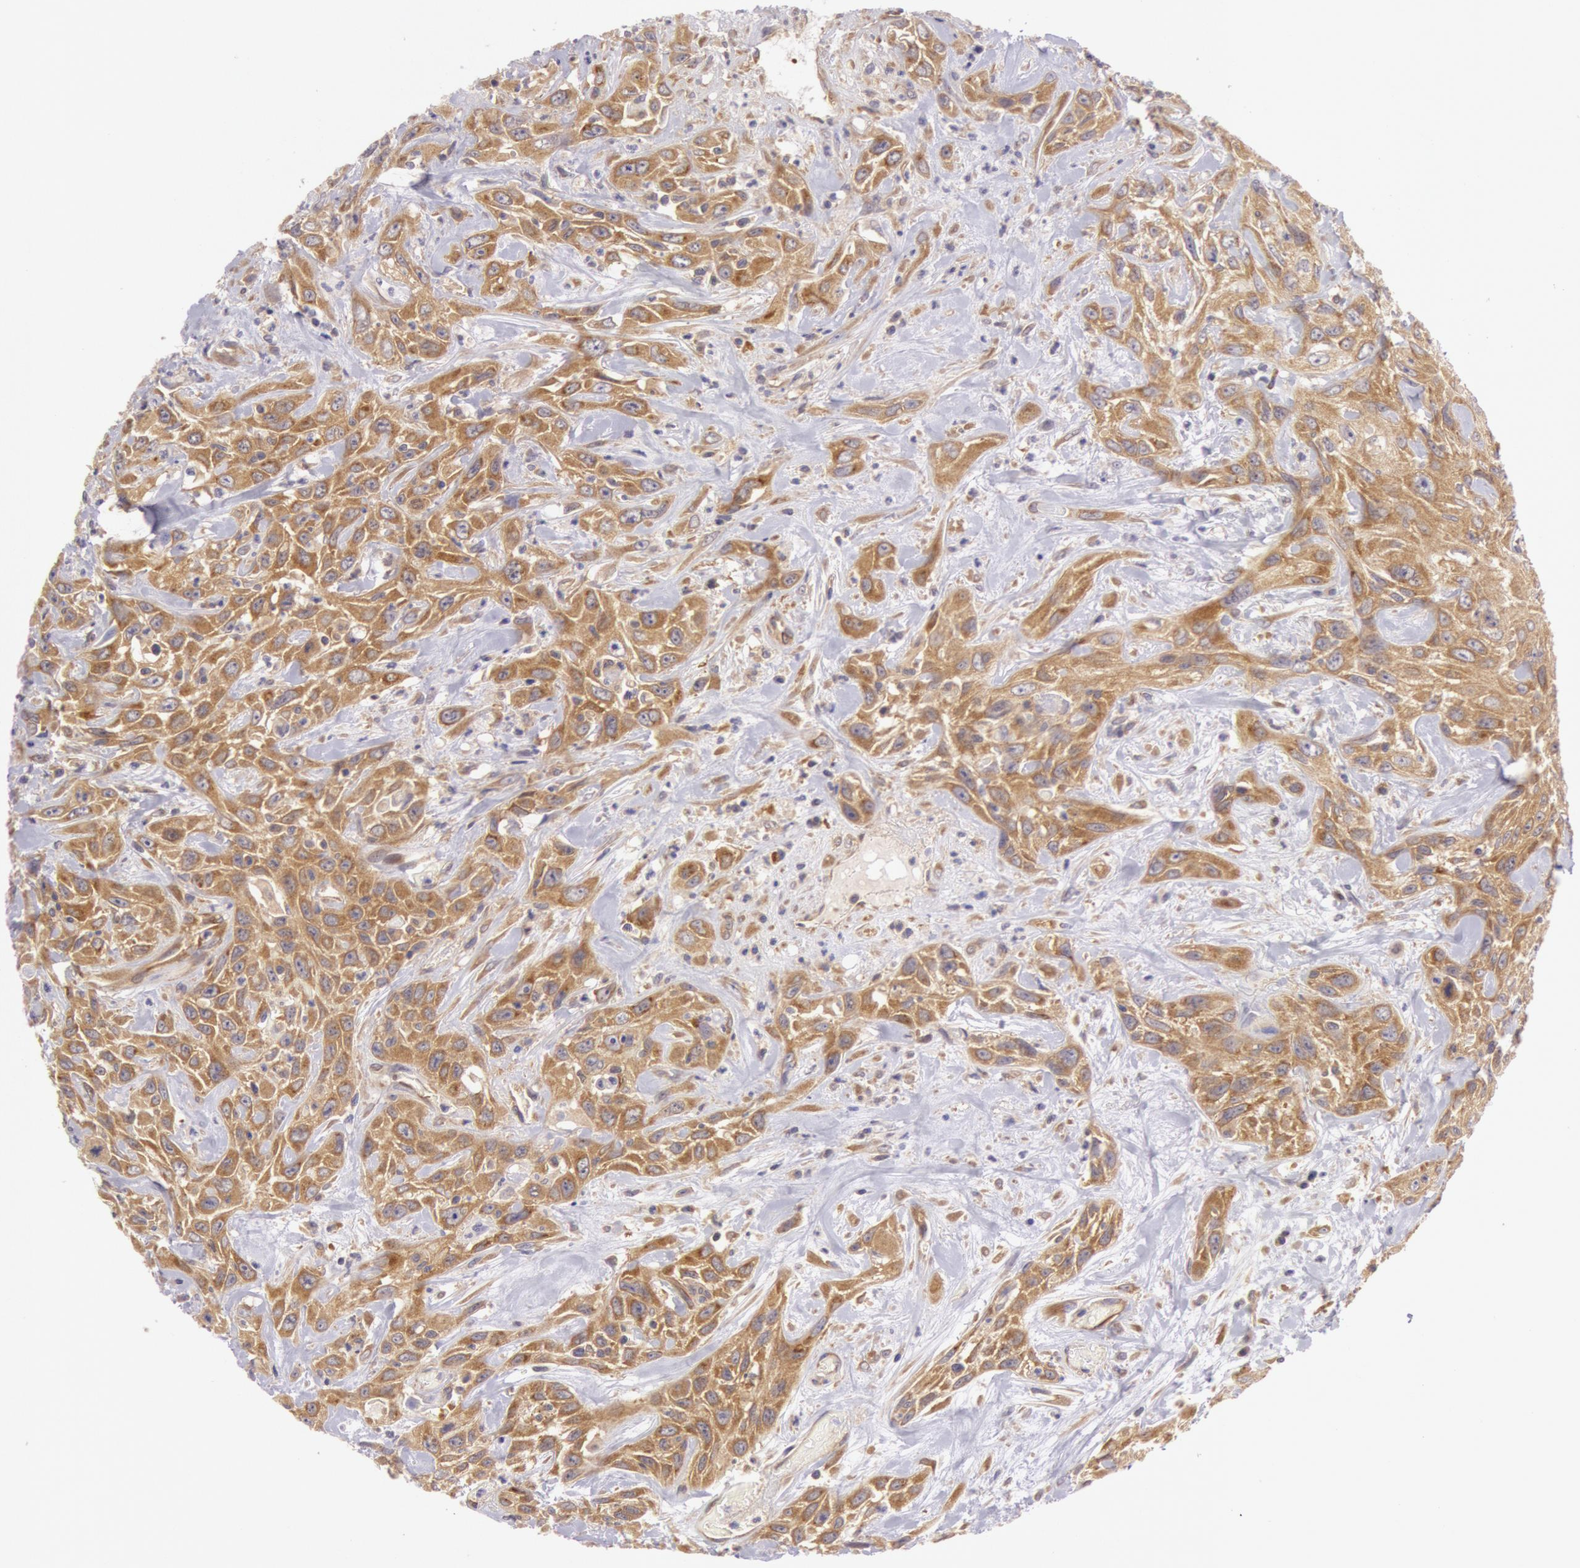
{"staining": {"intensity": "moderate", "quantity": ">75%", "location": "cytoplasmic/membranous"}, "tissue": "urothelial cancer", "cell_type": "Tumor cells", "image_type": "cancer", "snomed": [{"axis": "morphology", "description": "Urothelial carcinoma, High grade"}, {"axis": "topography", "description": "Urinary bladder"}], "caption": "High-grade urothelial carcinoma tissue demonstrates moderate cytoplasmic/membranous expression in approximately >75% of tumor cells, visualized by immunohistochemistry.", "gene": "CHUK", "patient": {"sex": "female", "age": 84}}